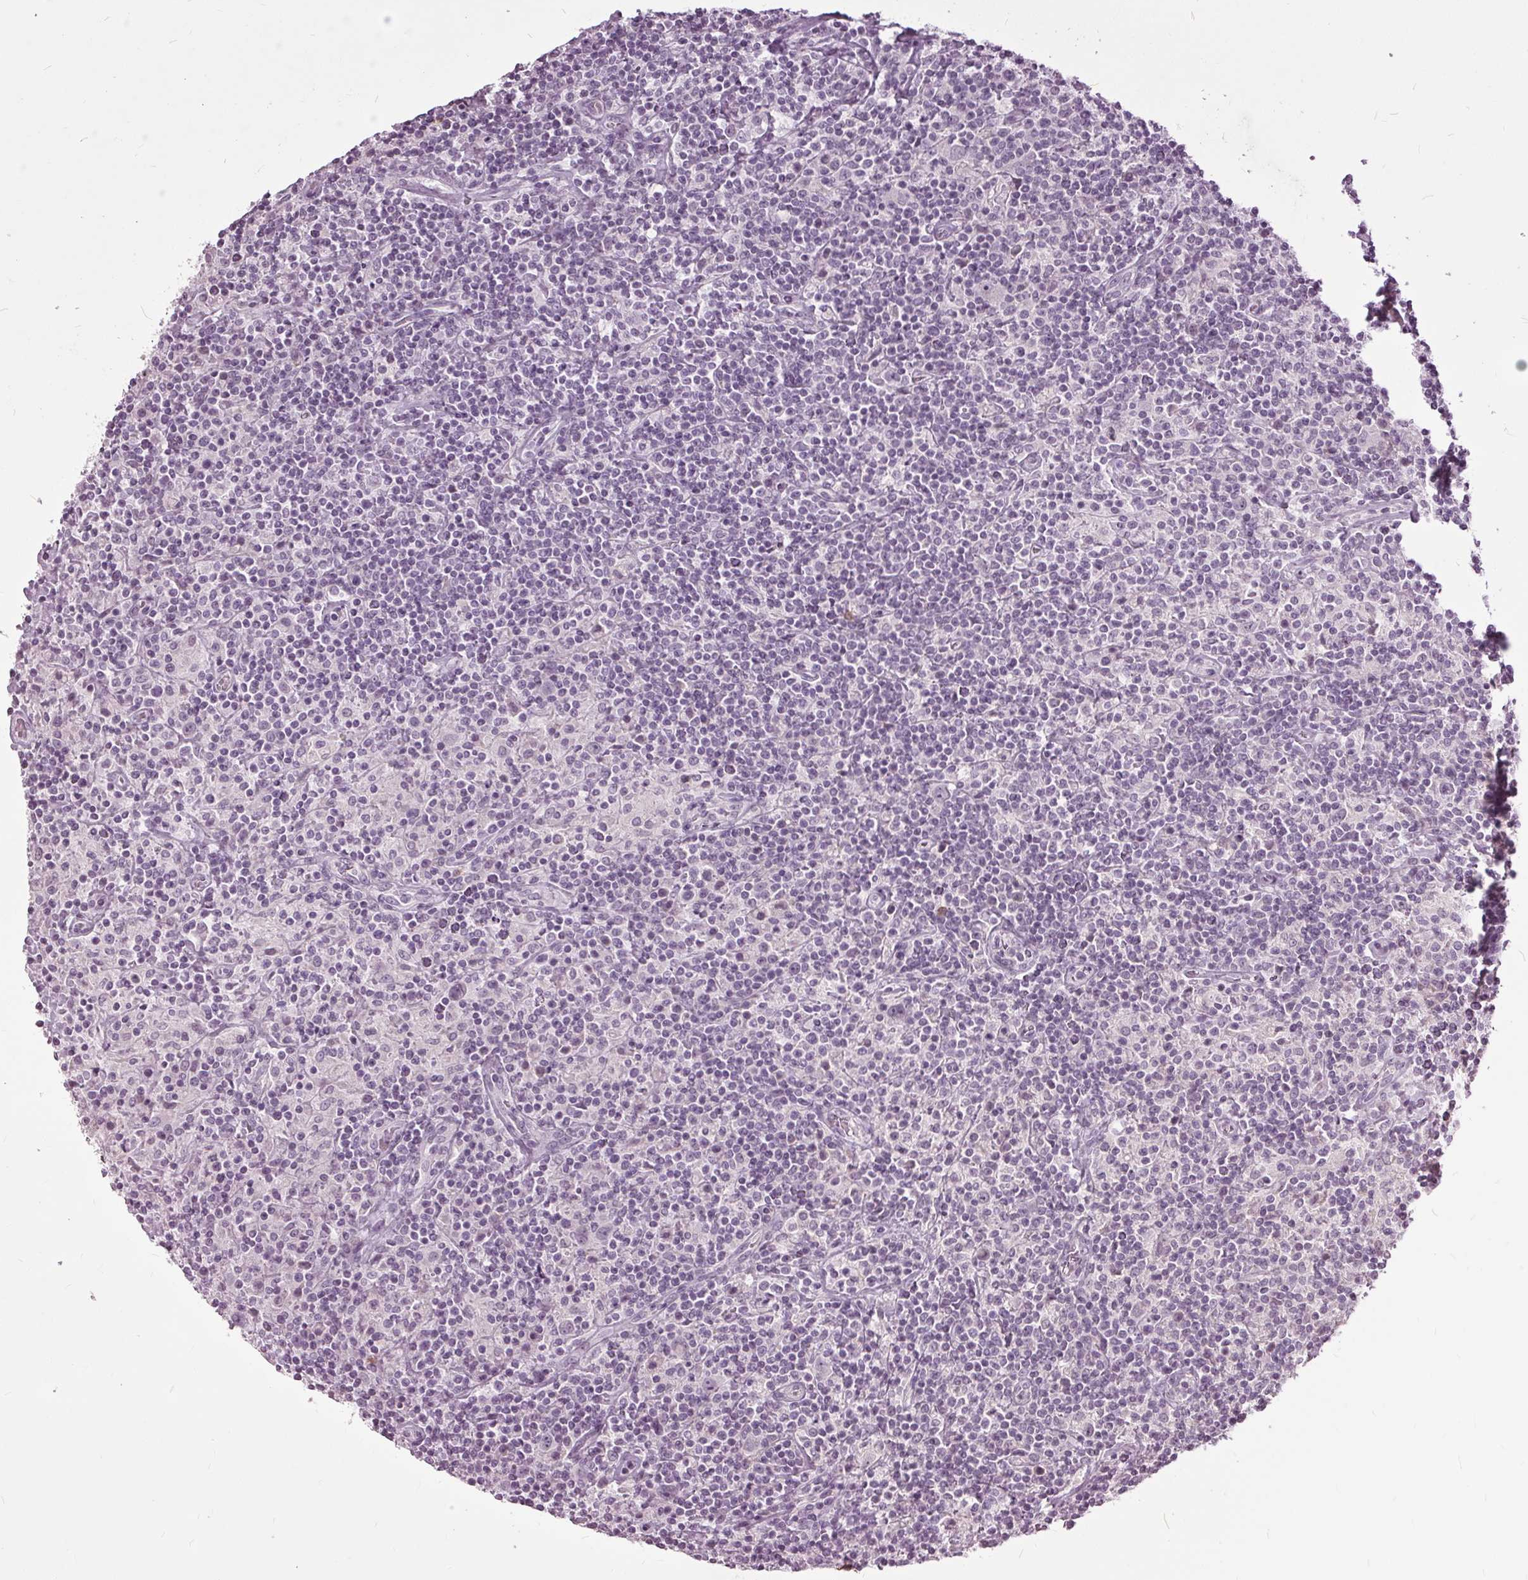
{"staining": {"intensity": "negative", "quantity": "none", "location": "none"}, "tissue": "lymphoma", "cell_type": "Tumor cells", "image_type": "cancer", "snomed": [{"axis": "morphology", "description": "Hodgkin's disease, NOS"}, {"axis": "topography", "description": "Lymph node"}], "caption": "A micrograph of human lymphoma is negative for staining in tumor cells.", "gene": "CXCL16", "patient": {"sex": "male", "age": 70}}